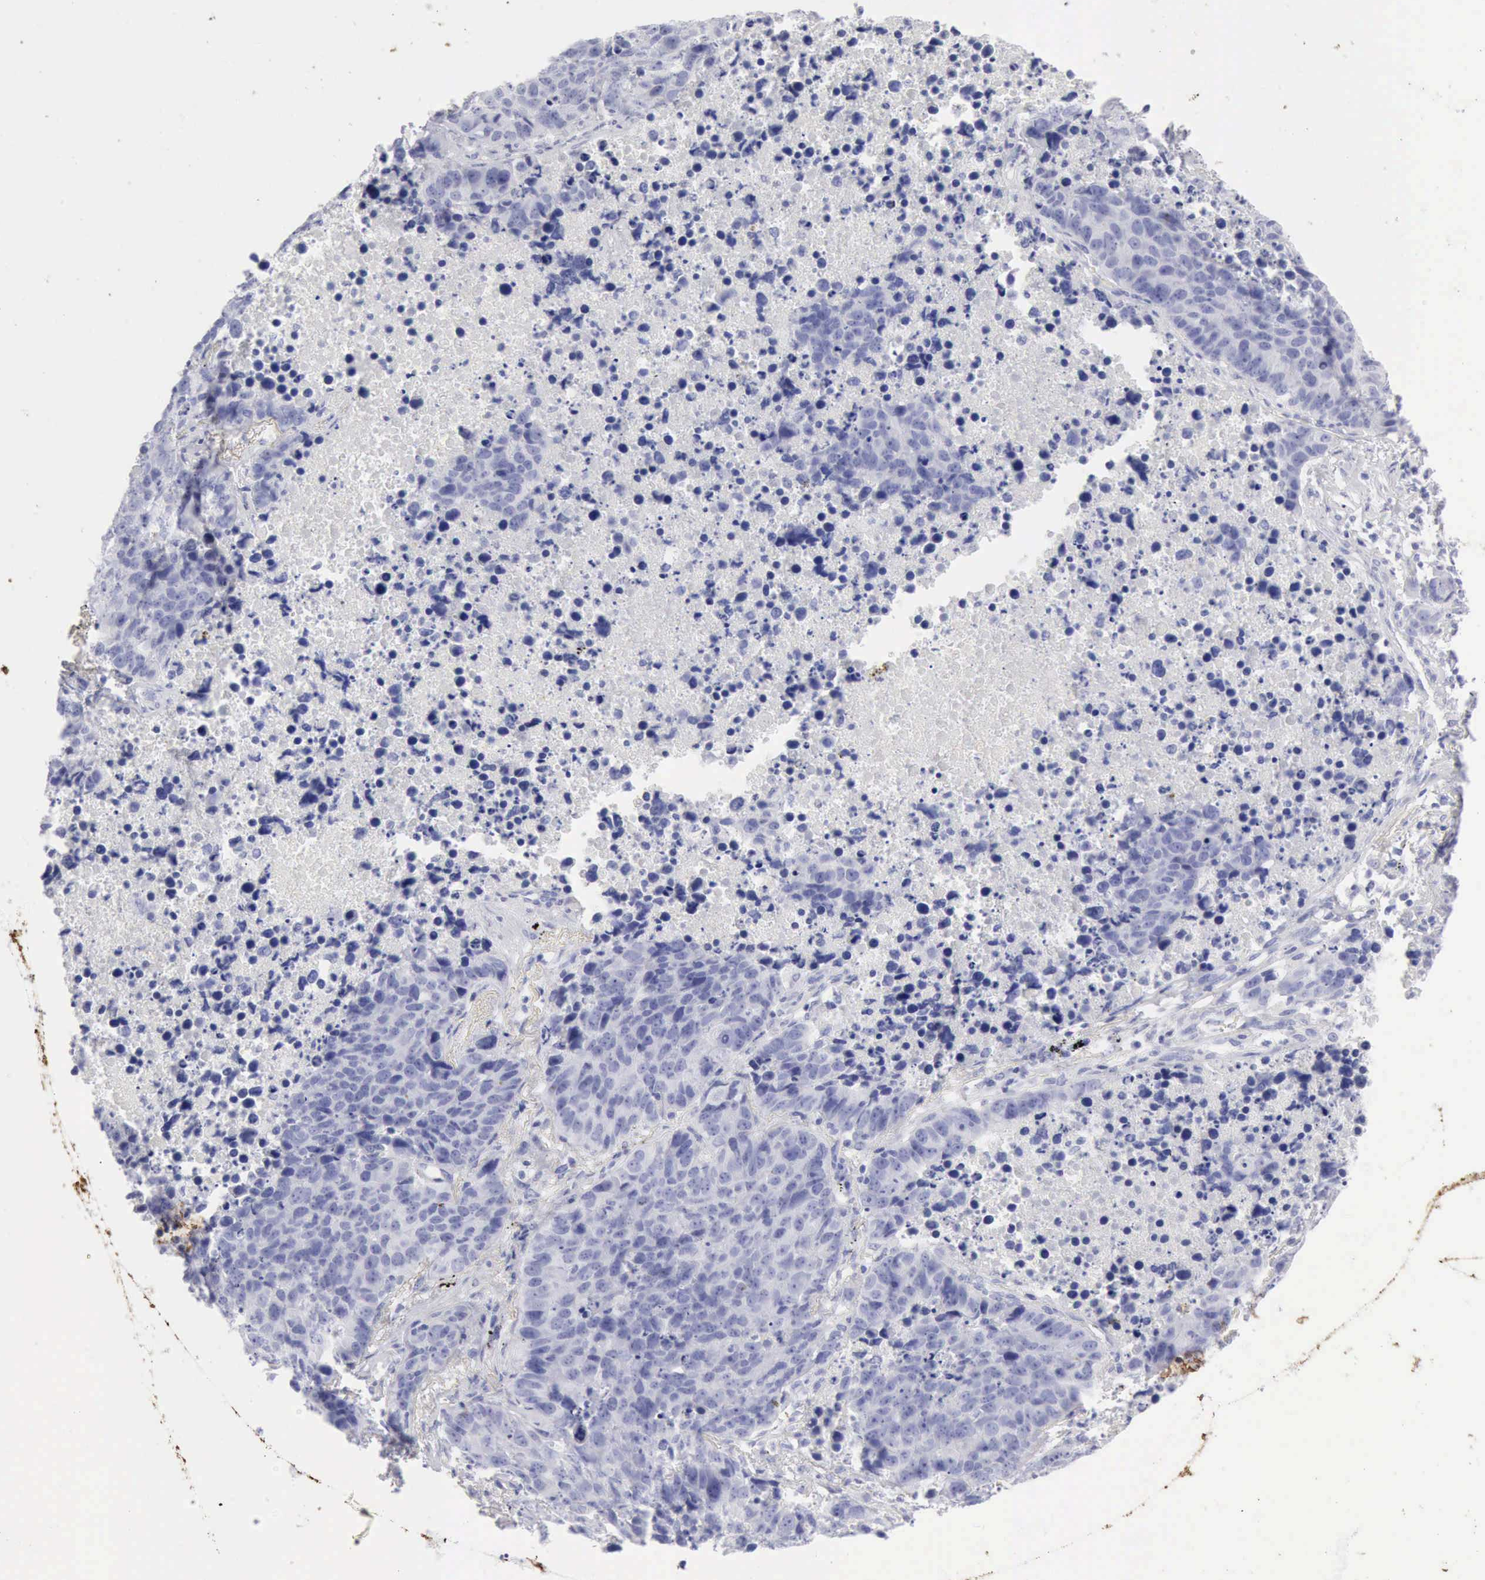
{"staining": {"intensity": "negative", "quantity": "none", "location": "none"}, "tissue": "lung cancer", "cell_type": "Tumor cells", "image_type": "cancer", "snomed": [{"axis": "morphology", "description": "Carcinoid, malignant, NOS"}, {"axis": "topography", "description": "Lung"}], "caption": "Immunohistochemical staining of lung cancer reveals no significant positivity in tumor cells. (Immunohistochemistry, brightfield microscopy, high magnification).", "gene": "KRT10", "patient": {"sex": "male", "age": 60}}